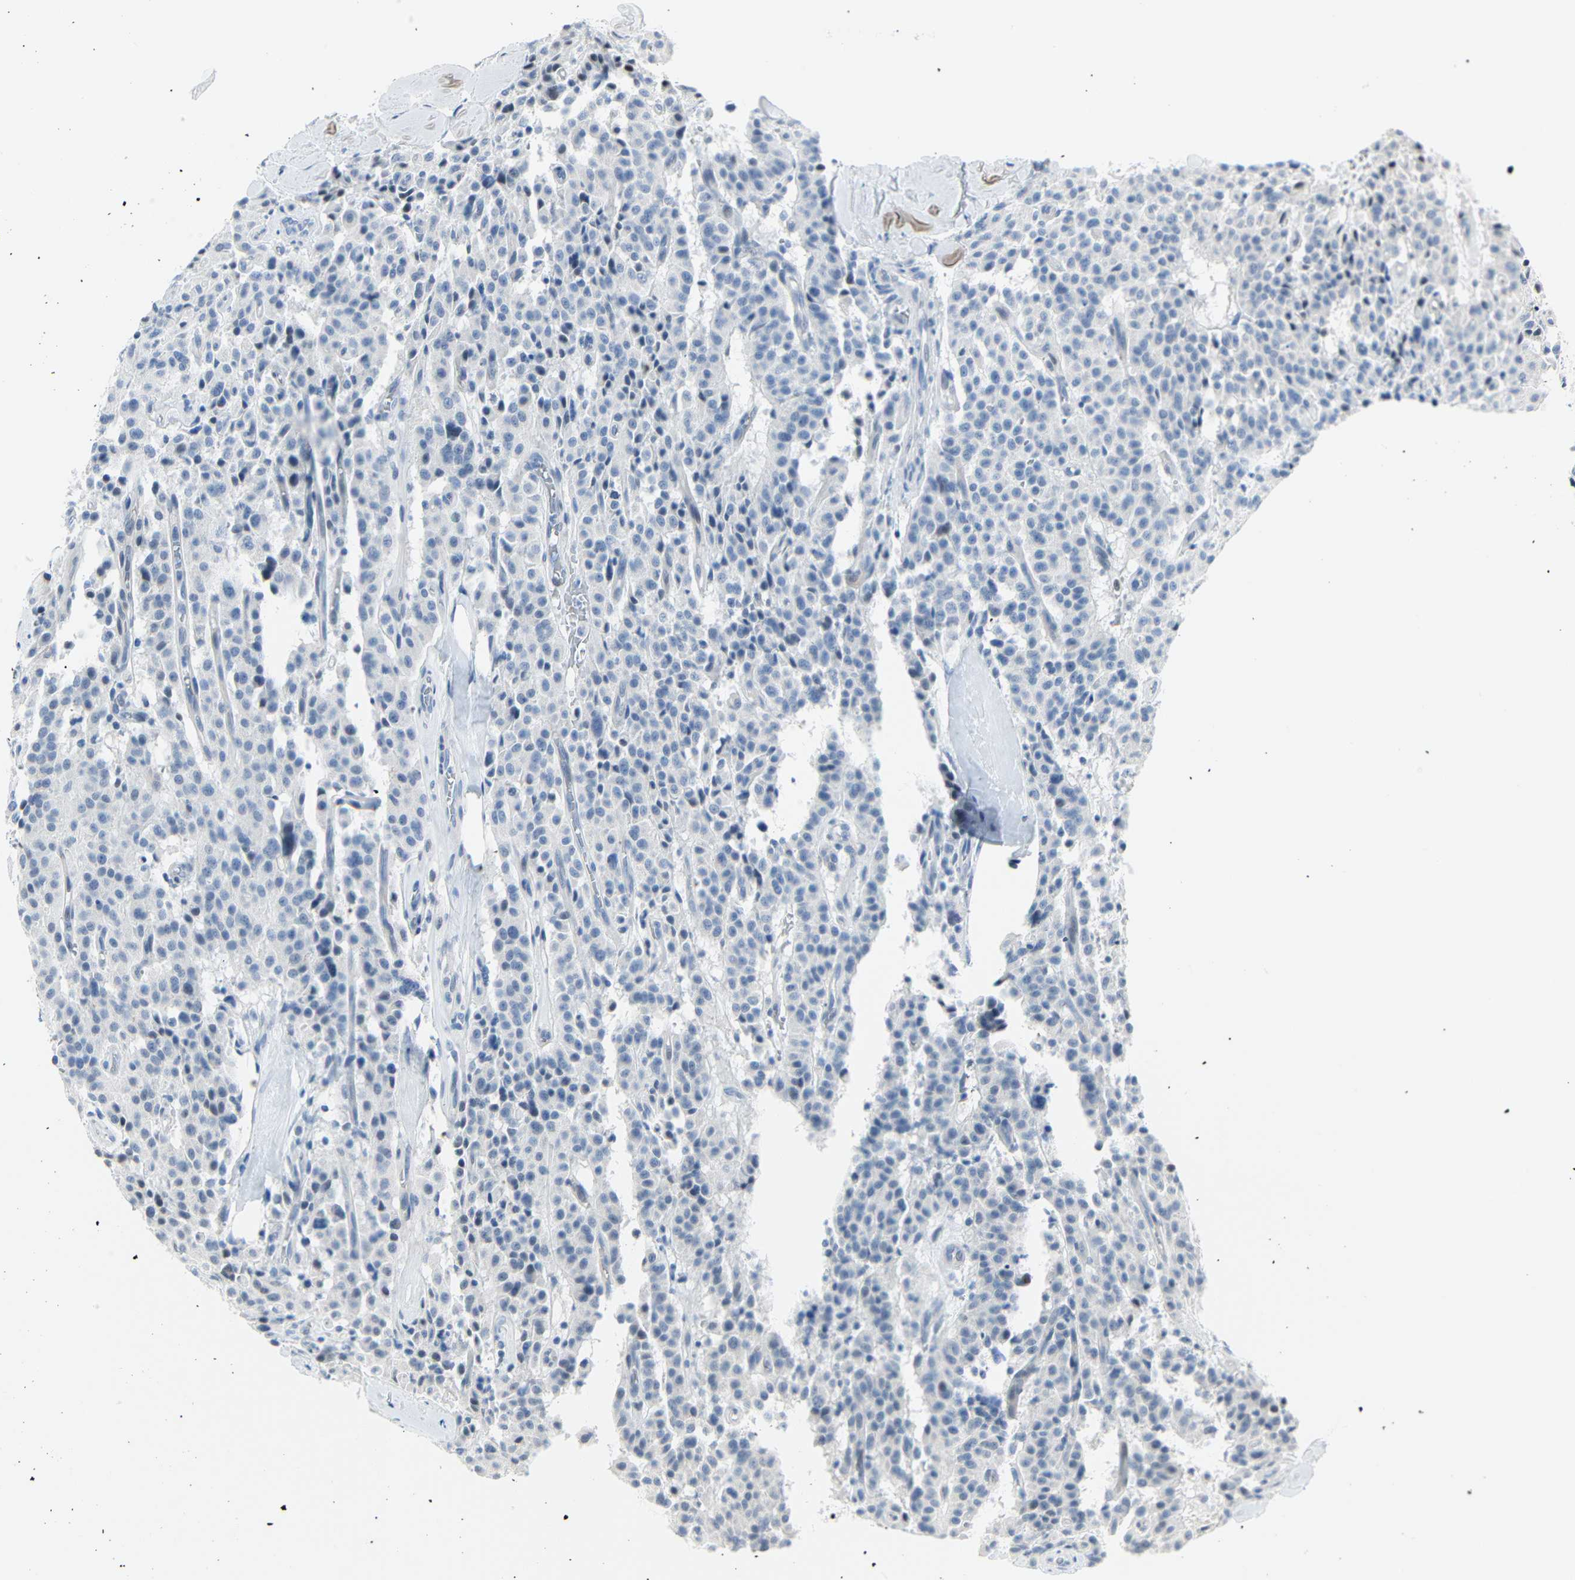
{"staining": {"intensity": "negative", "quantity": "none", "location": "none"}, "tissue": "carcinoid", "cell_type": "Tumor cells", "image_type": "cancer", "snomed": [{"axis": "morphology", "description": "Carcinoid, malignant, NOS"}, {"axis": "topography", "description": "Lung"}], "caption": "The micrograph reveals no significant expression in tumor cells of malignant carcinoid.", "gene": "IMPG2", "patient": {"sex": "male", "age": 30}}